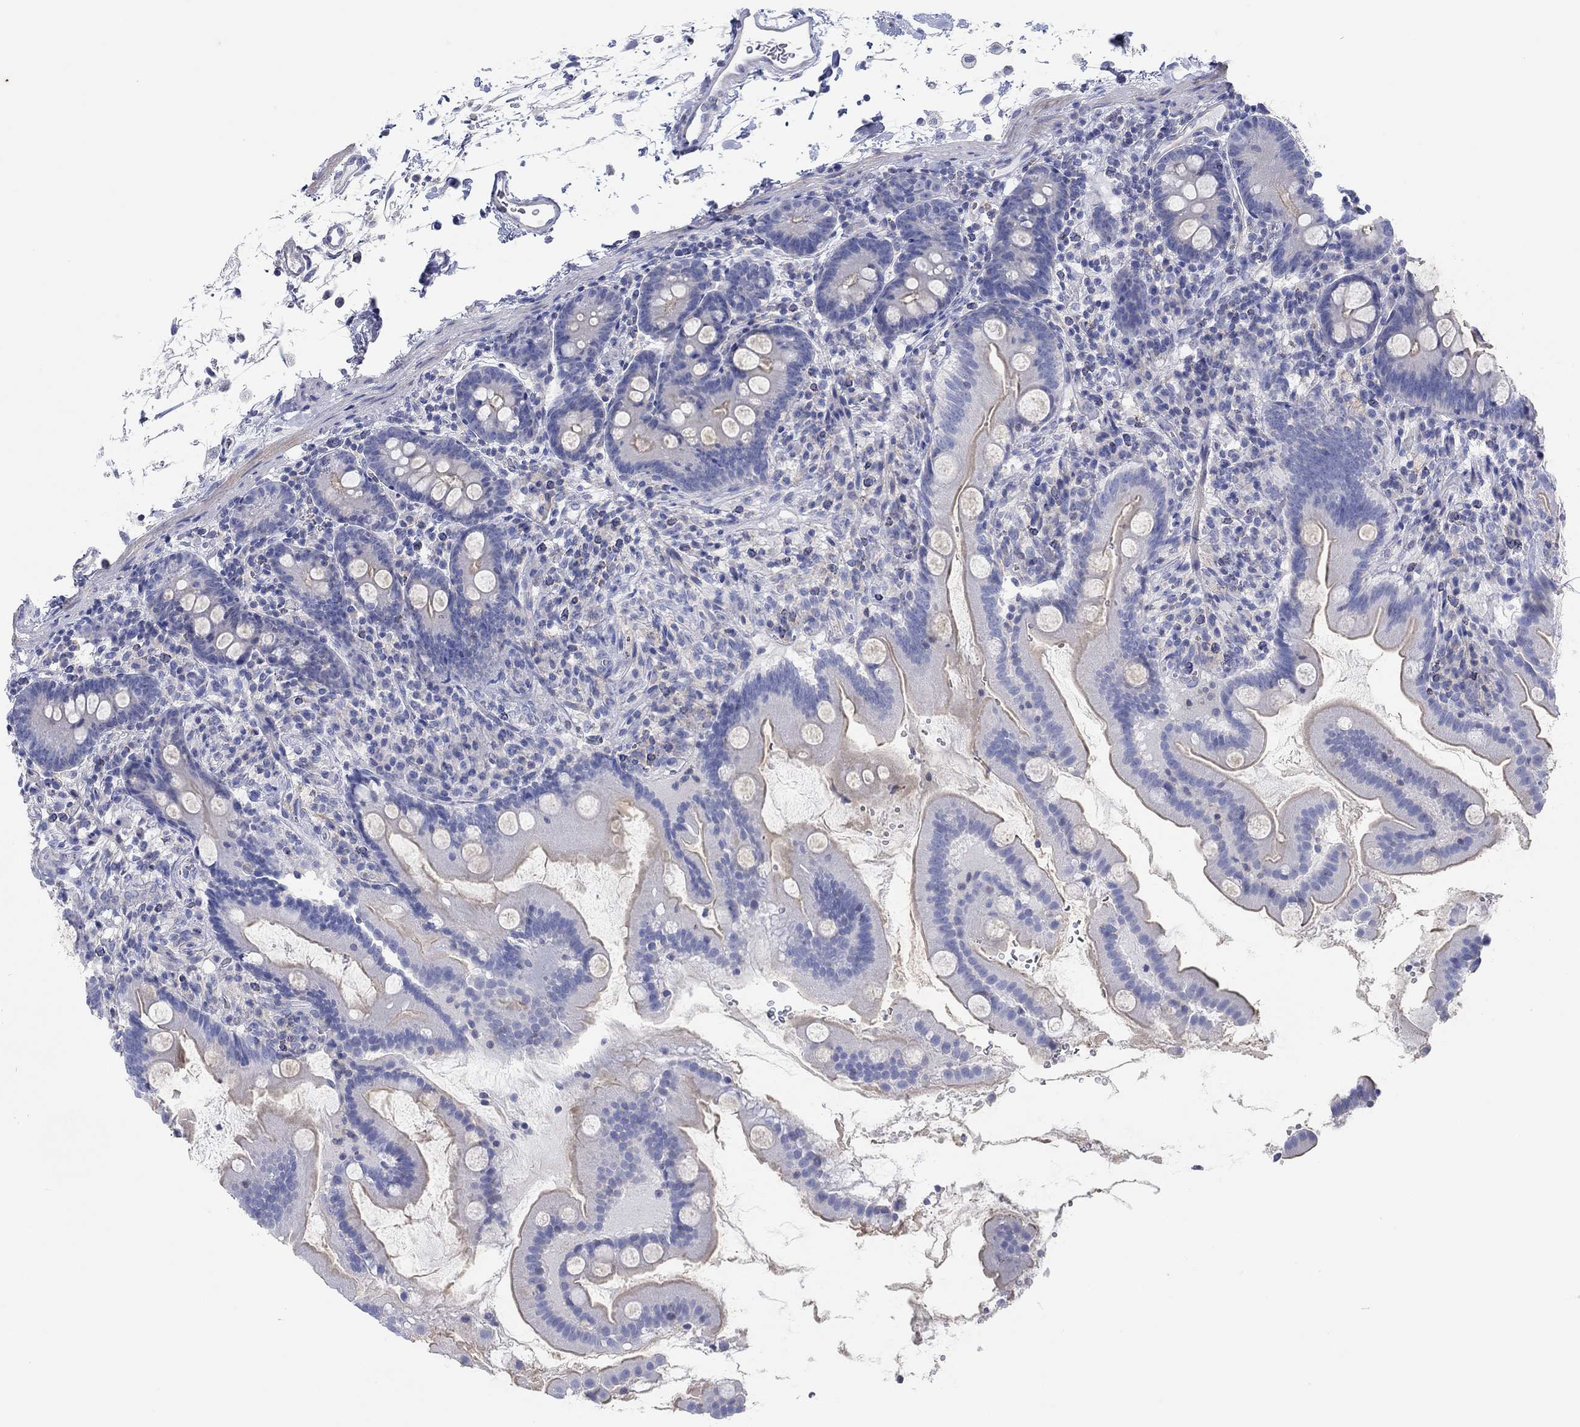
{"staining": {"intensity": "weak", "quantity": "<25%", "location": "cytoplasmic/membranous"}, "tissue": "small intestine", "cell_type": "Glandular cells", "image_type": "normal", "snomed": [{"axis": "morphology", "description": "Normal tissue, NOS"}, {"axis": "topography", "description": "Small intestine"}], "caption": "Glandular cells are negative for protein expression in unremarkable human small intestine. The staining is performed using DAB (3,3'-diaminobenzidine) brown chromogen with nuclei counter-stained in using hematoxylin.", "gene": "PPIL6", "patient": {"sex": "female", "age": 44}}